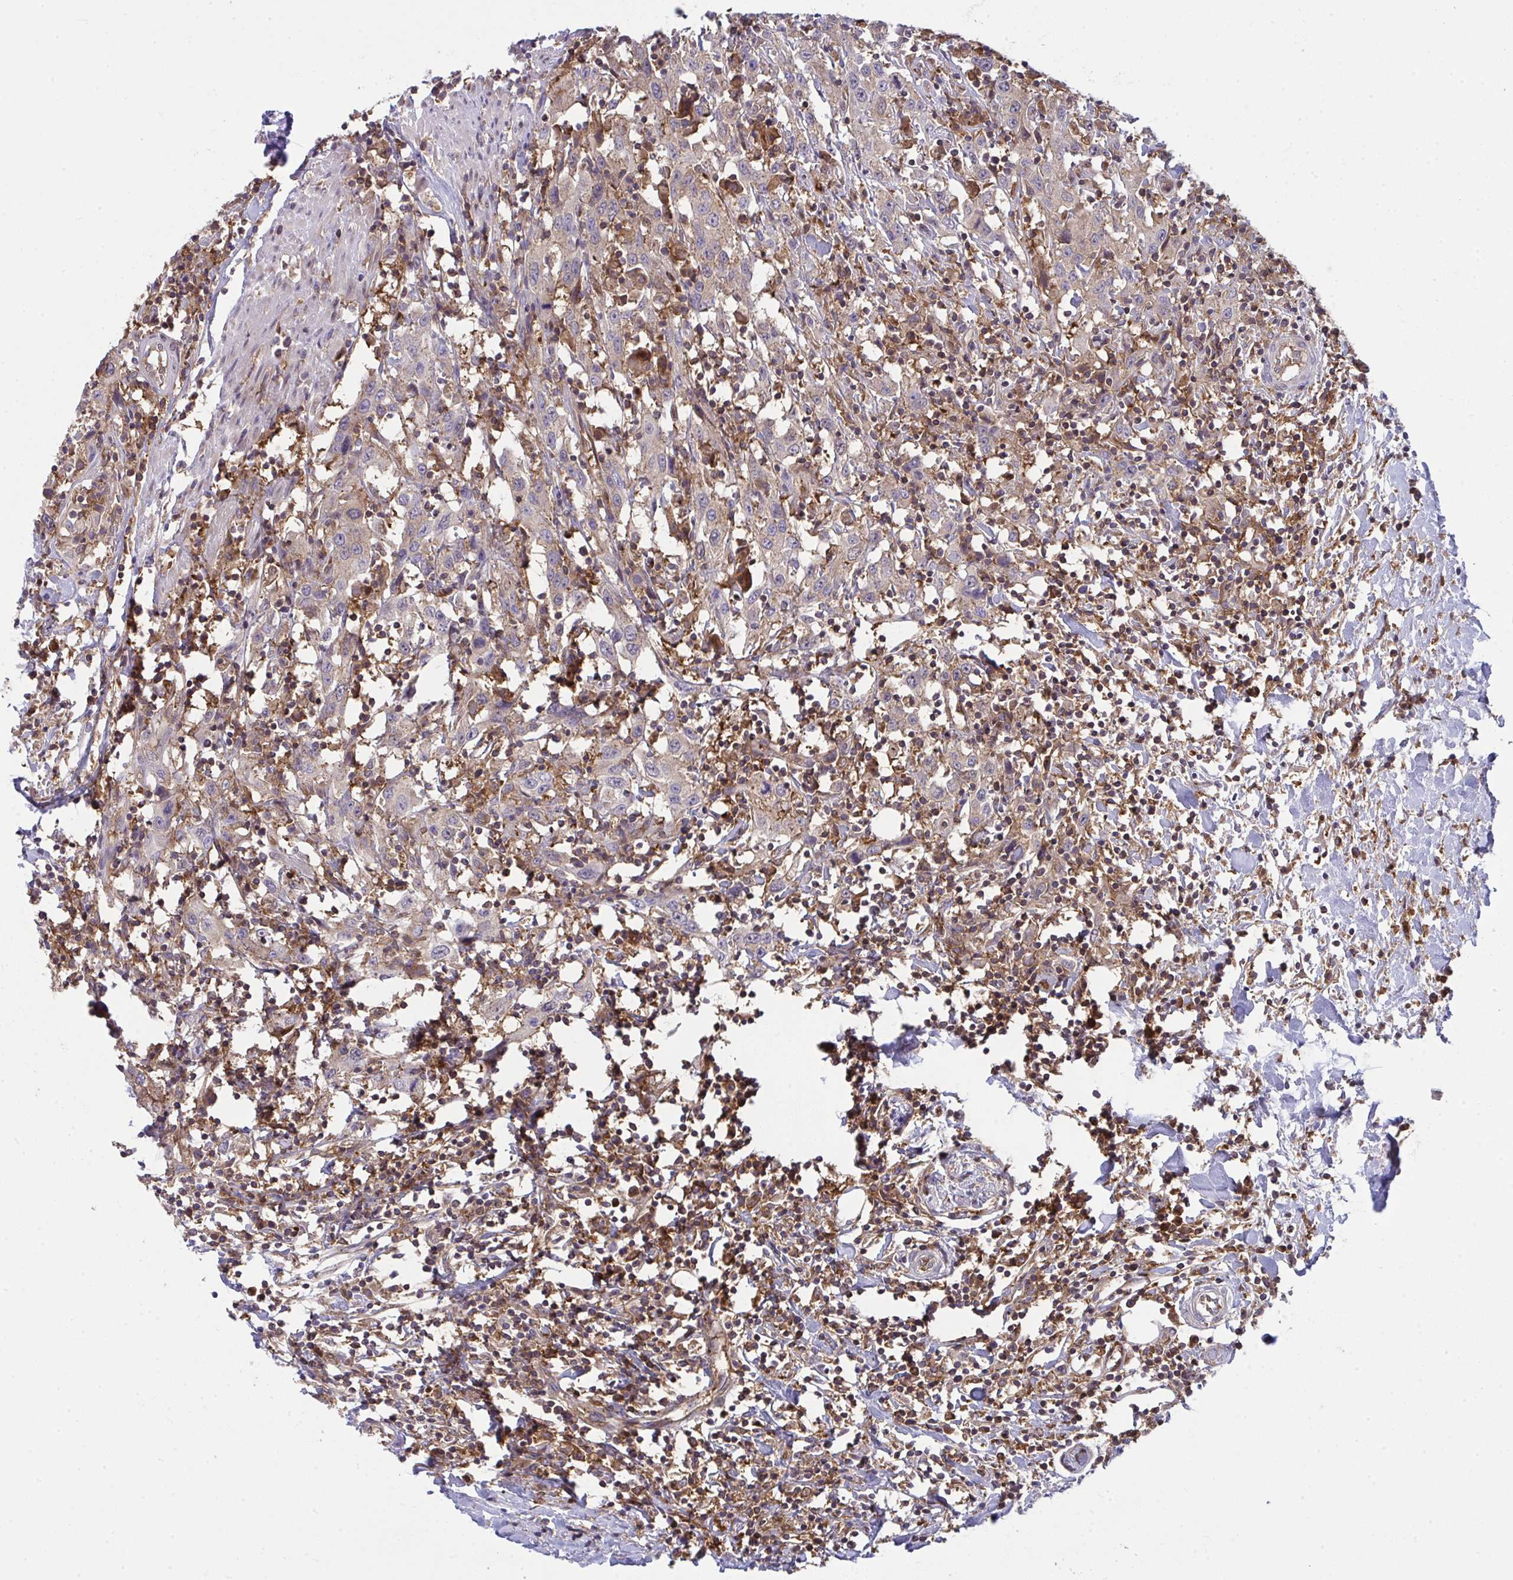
{"staining": {"intensity": "weak", "quantity": ">75%", "location": "cytoplasmic/membranous"}, "tissue": "urothelial cancer", "cell_type": "Tumor cells", "image_type": "cancer", "snomed": [{"axis": "morphology", "description": "Urothelial carcinoma, High grade"}, {"axis": "topography", "description": "Urinary bladder"}], "caption": "The image exhibits immunohistochemical staining of high-grade urothelial carcinoma. There is weak cytoplasmic/membranous positivity is appreciated in about >75% of tumor cells.", "gene": "ALDH16A1", "patient": {"sex": "male", "age": 61}}